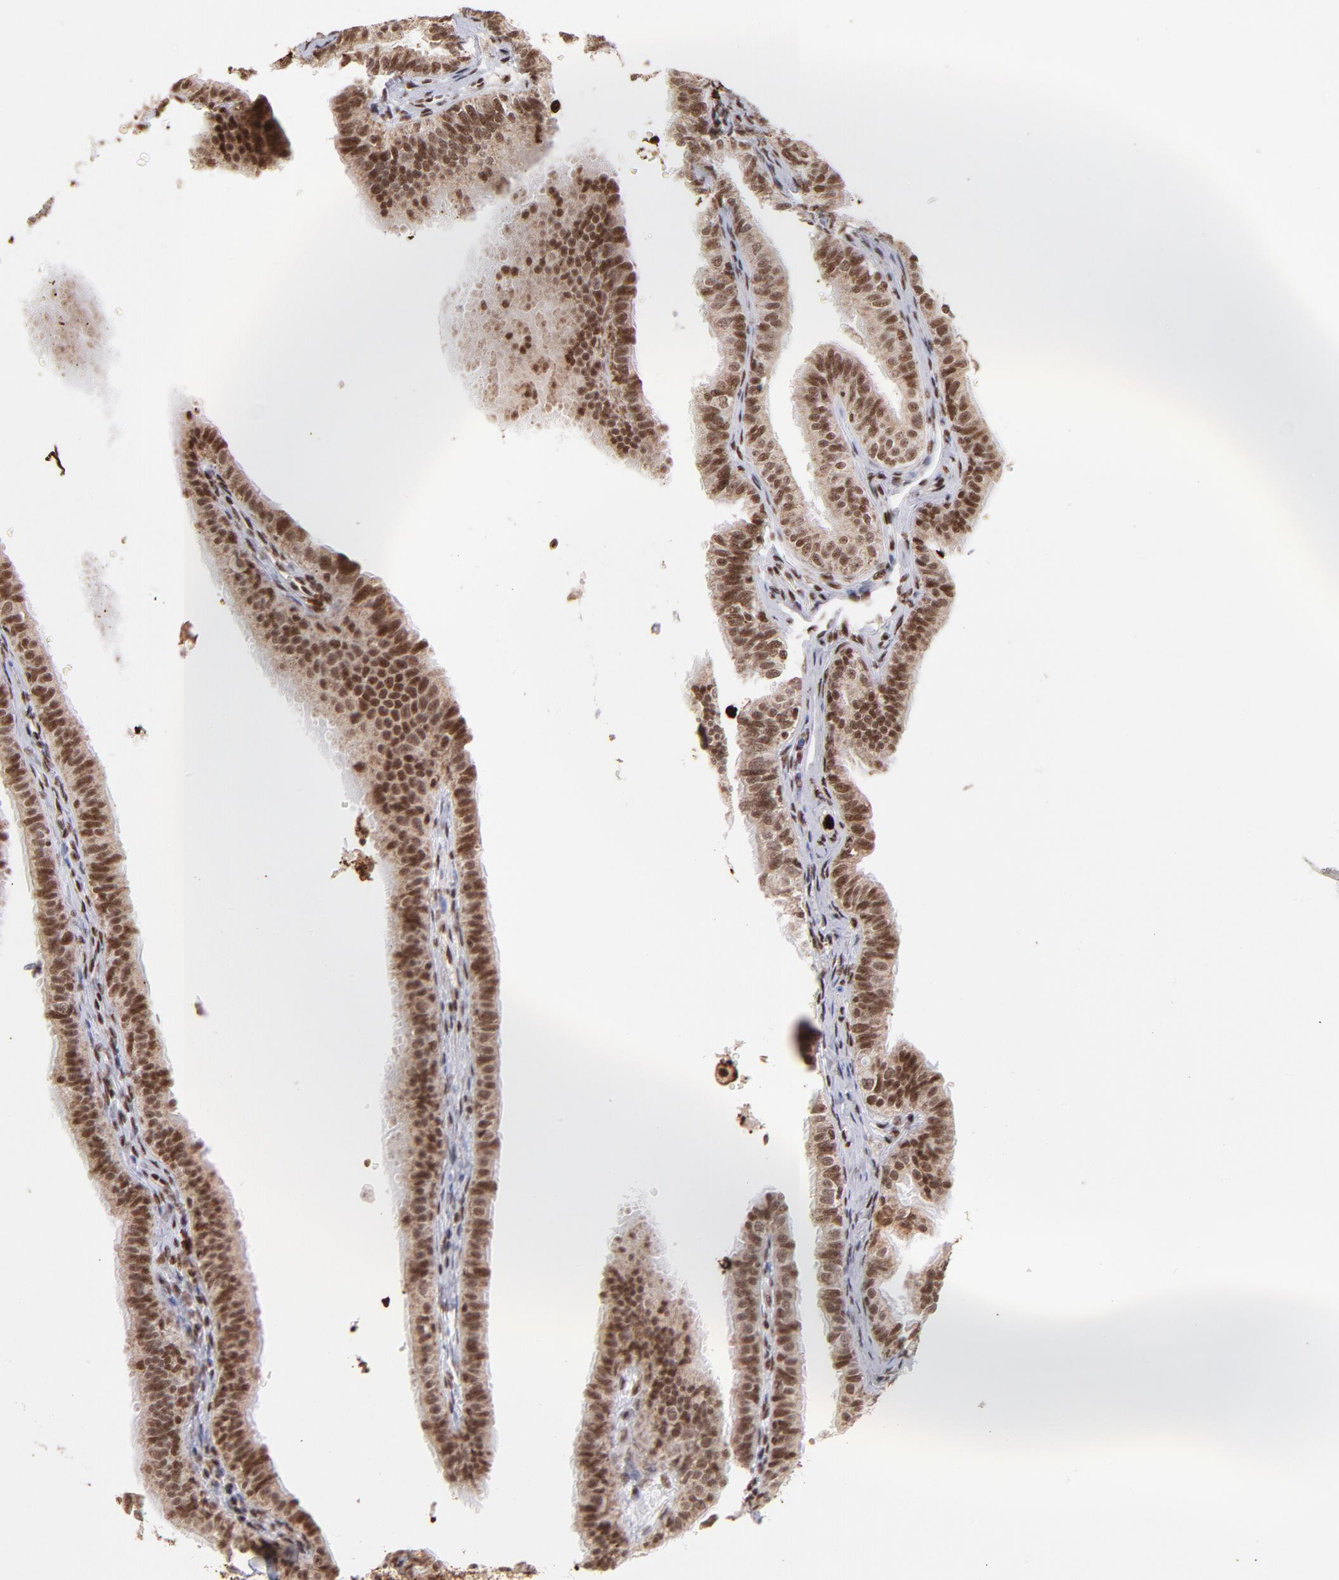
{"staining": {"intensity": "moderate", "quantity": ">75%", "location": "cytoplasmic/membranous,nuclear"}, "tissue": "fallopian tube", "cell_type": "Glandular cells", "image_type": "normal", "snomed": [{"axis": "morphology", "description": "Normal tissue, NOS"}, {"axis": "morphology", "description": "Dermoid, NOS"}, {"axis": "topography", "description": "Fallopian tube"}], "caption": "Protein staining of unremarkable fallopian tube demonstrates moderate cytoplasmic/membranous,nuclear positivity in approximately >75% of glandular cells.", "gene": "ZFX", "patient": {"sex": "female", "age": 33}}